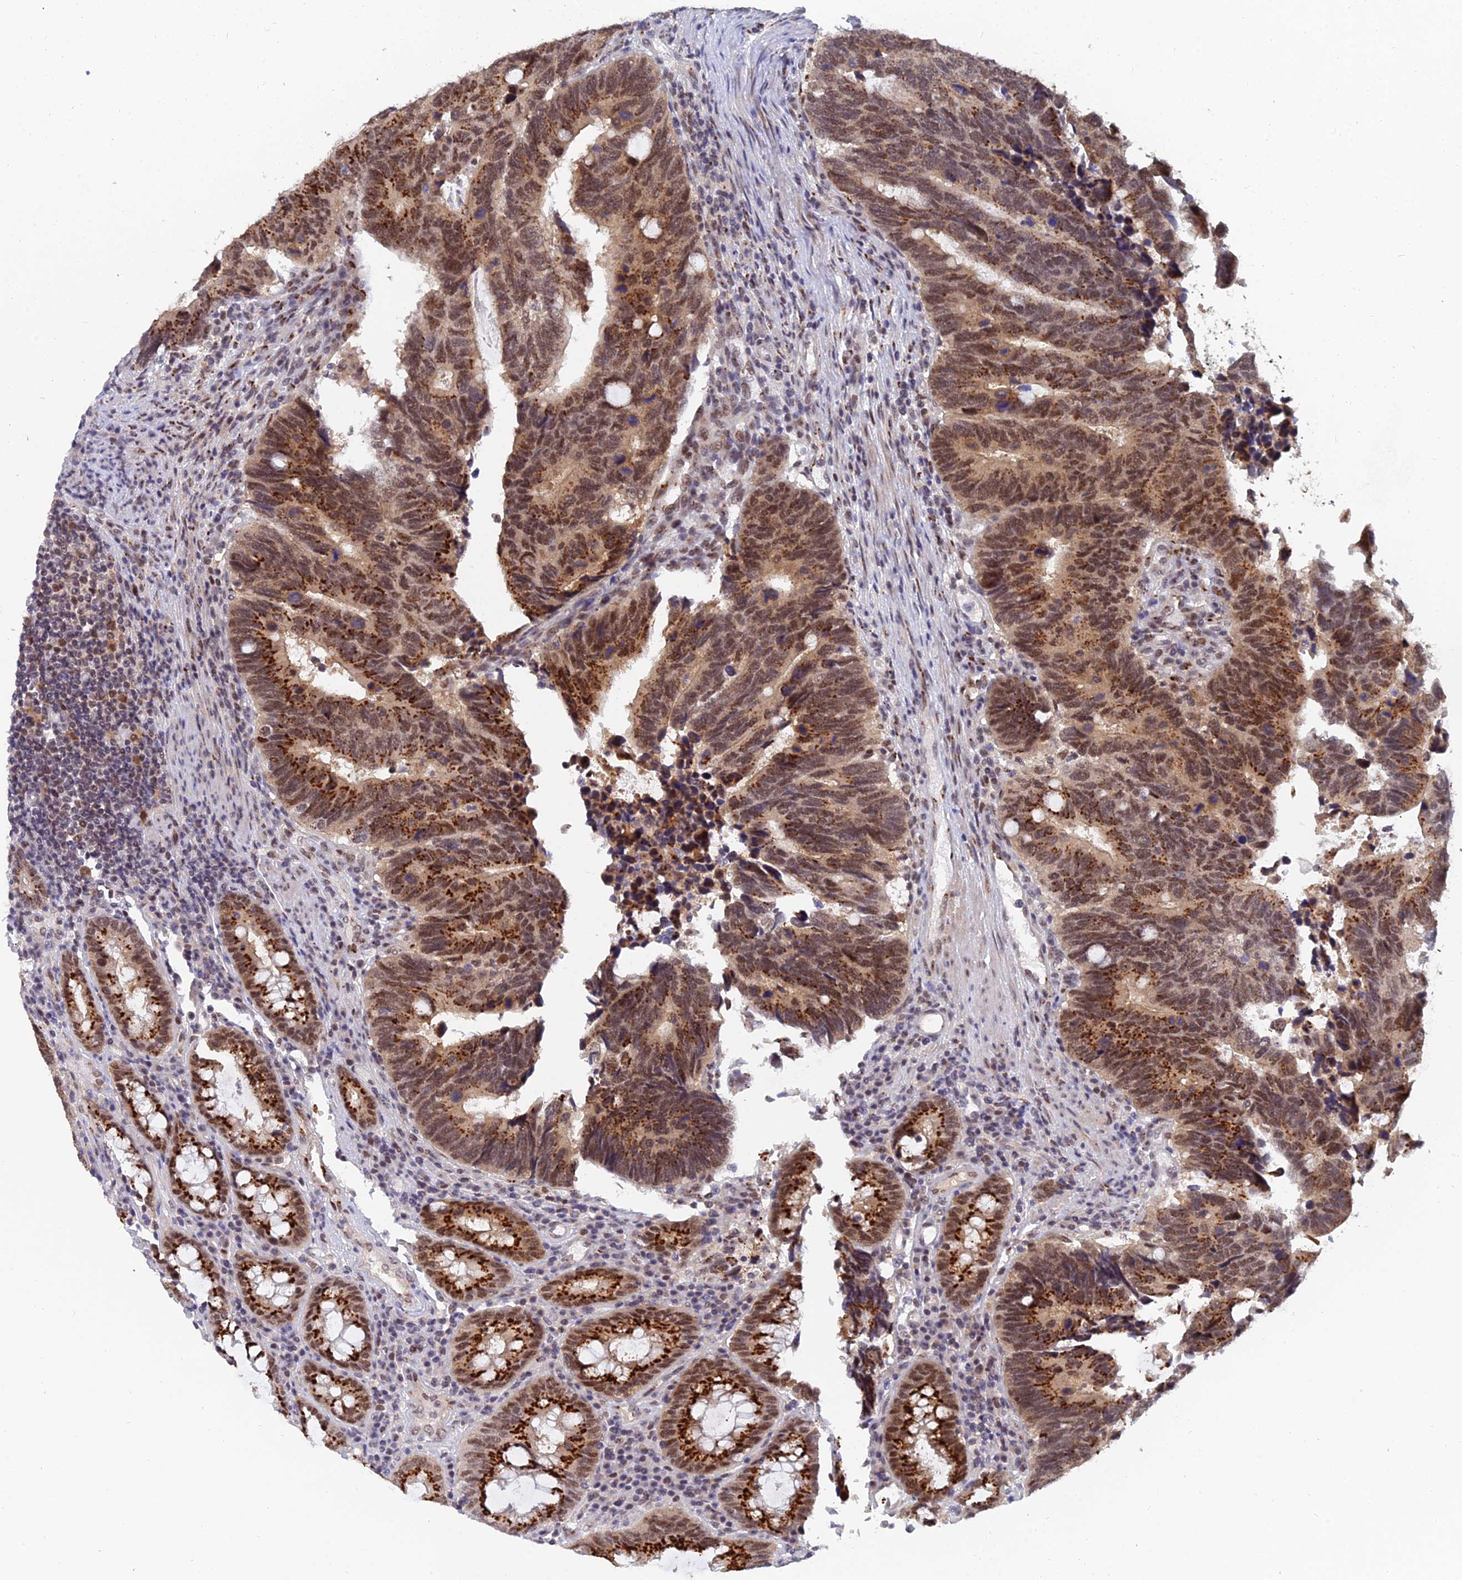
{"staining": {"intensity": "strong", "quantity": ">75%", "location": "cytoplasmic/membranous,nuclear"}, "tissue": "colorectal cancer", "cell_type": "Tumor cells", "image_type": "cancer", "snomed": [{"axis": "morphology", "description": "Adenocarcinoma, NOS"}, {"axis": "topography", "description": "Colon"}], "caption": "Protein analysis of colorectal cancer tissue shows strong cytoplasmic/membranous and nuclear positivity in about >75% of tumor cells. (DAB IHC, brown staining for protein, blue staining for nuclei).", "gene": "THOC3", "patient": {"sex": "male", "age": 87}}